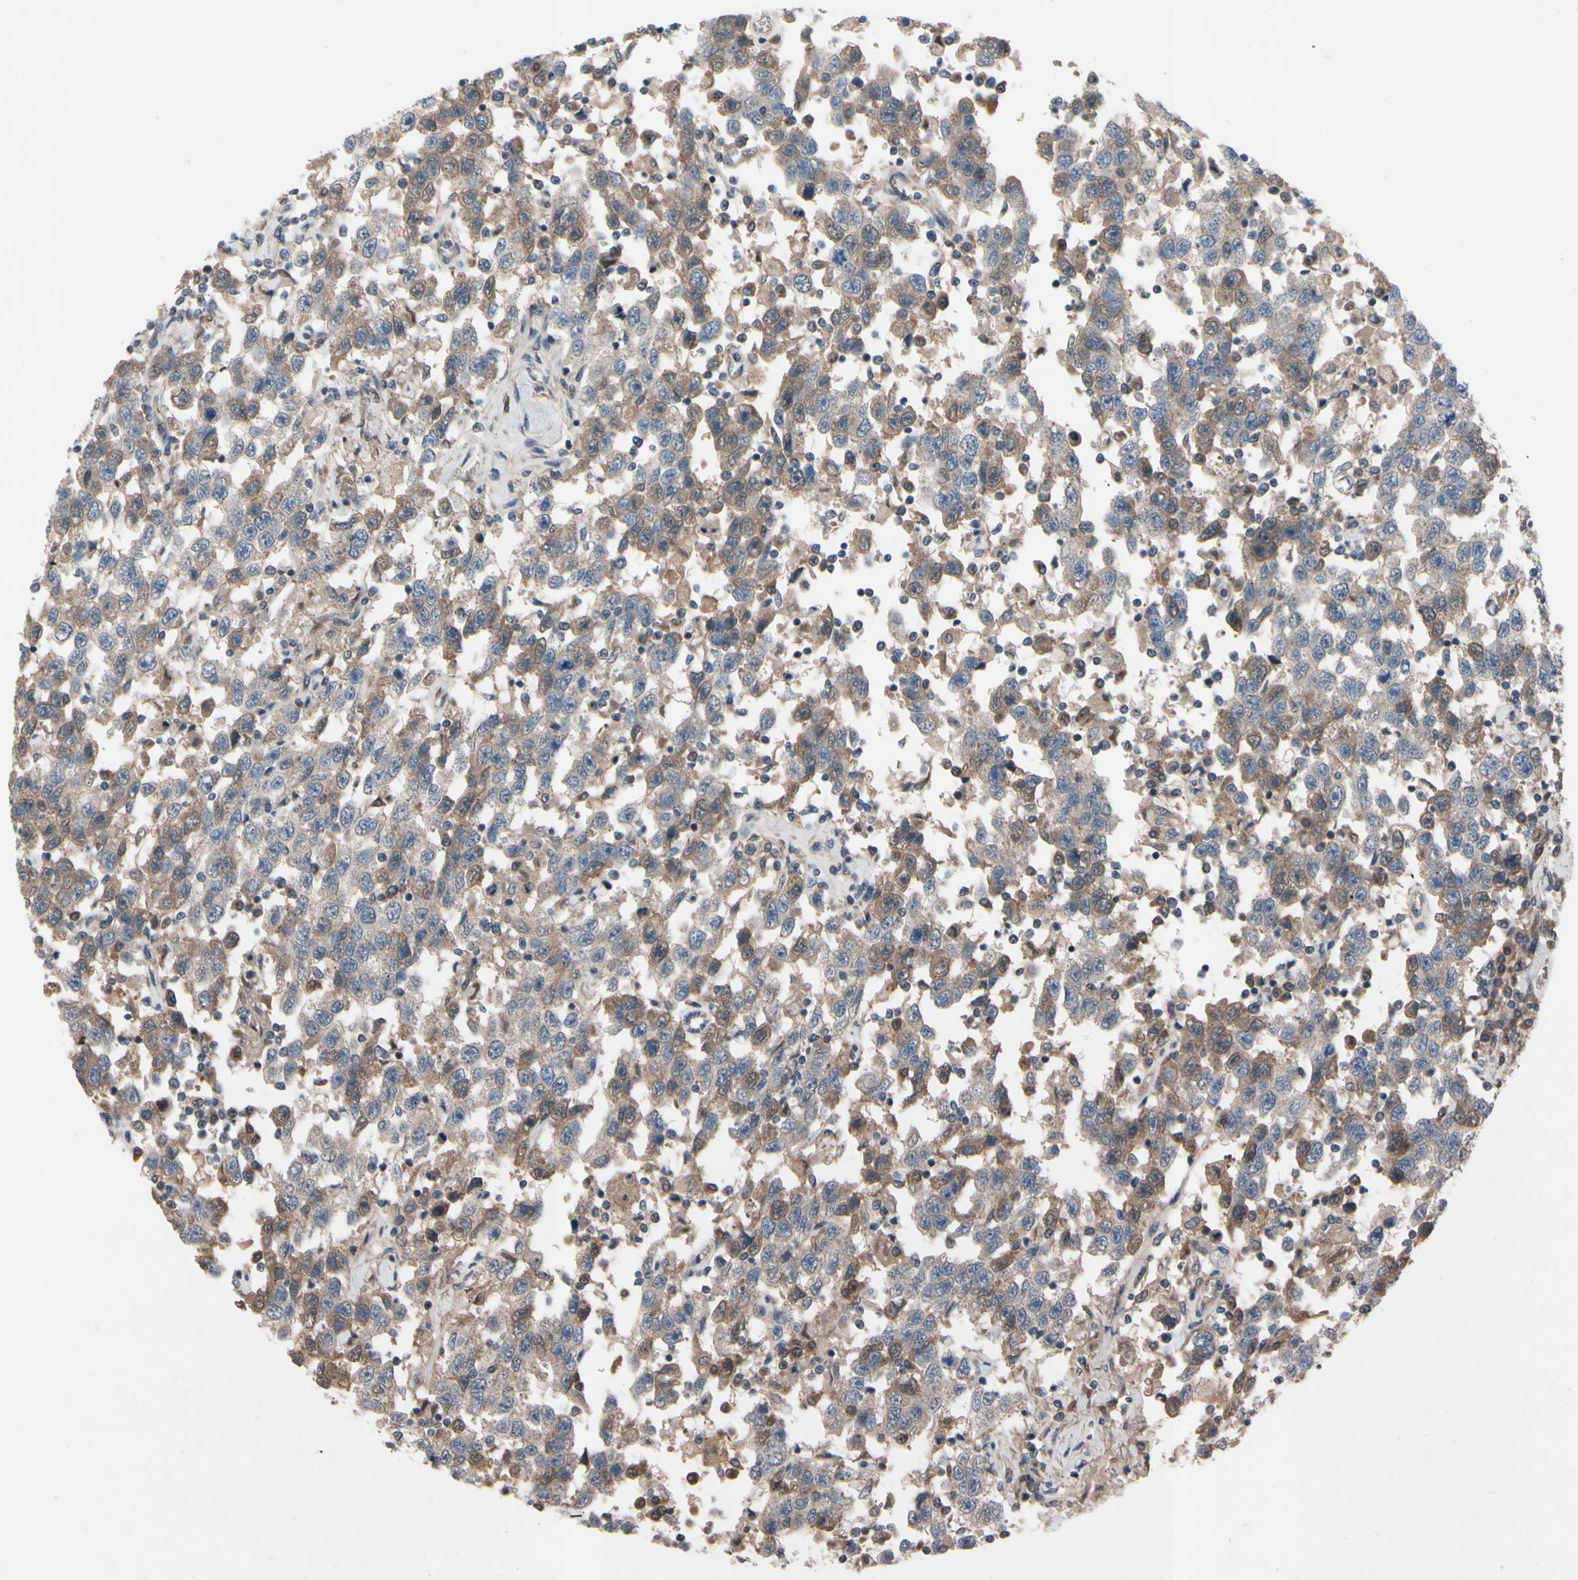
{"staining": {"intensity": "moderate", "quantity": ">75%", "location": "cytoplasmic/membranous"}, "tissue": "testis cancer", "cell_type": "Tumor cells", "image_type": "cancer", "snomed": [{"axis": "morphology", "description": "Seminoma, NOS"}, {"axis": "topography", "description": "Testis"}], "caption": "High-power microscopy captured an IHC micrograph of testis cancer, revealing moderate cytoplasmic/membranous expression in approximately >75% of tumor cells.", "gene": "ICAM5", "patient": {"sex": "male", "age": 41}}